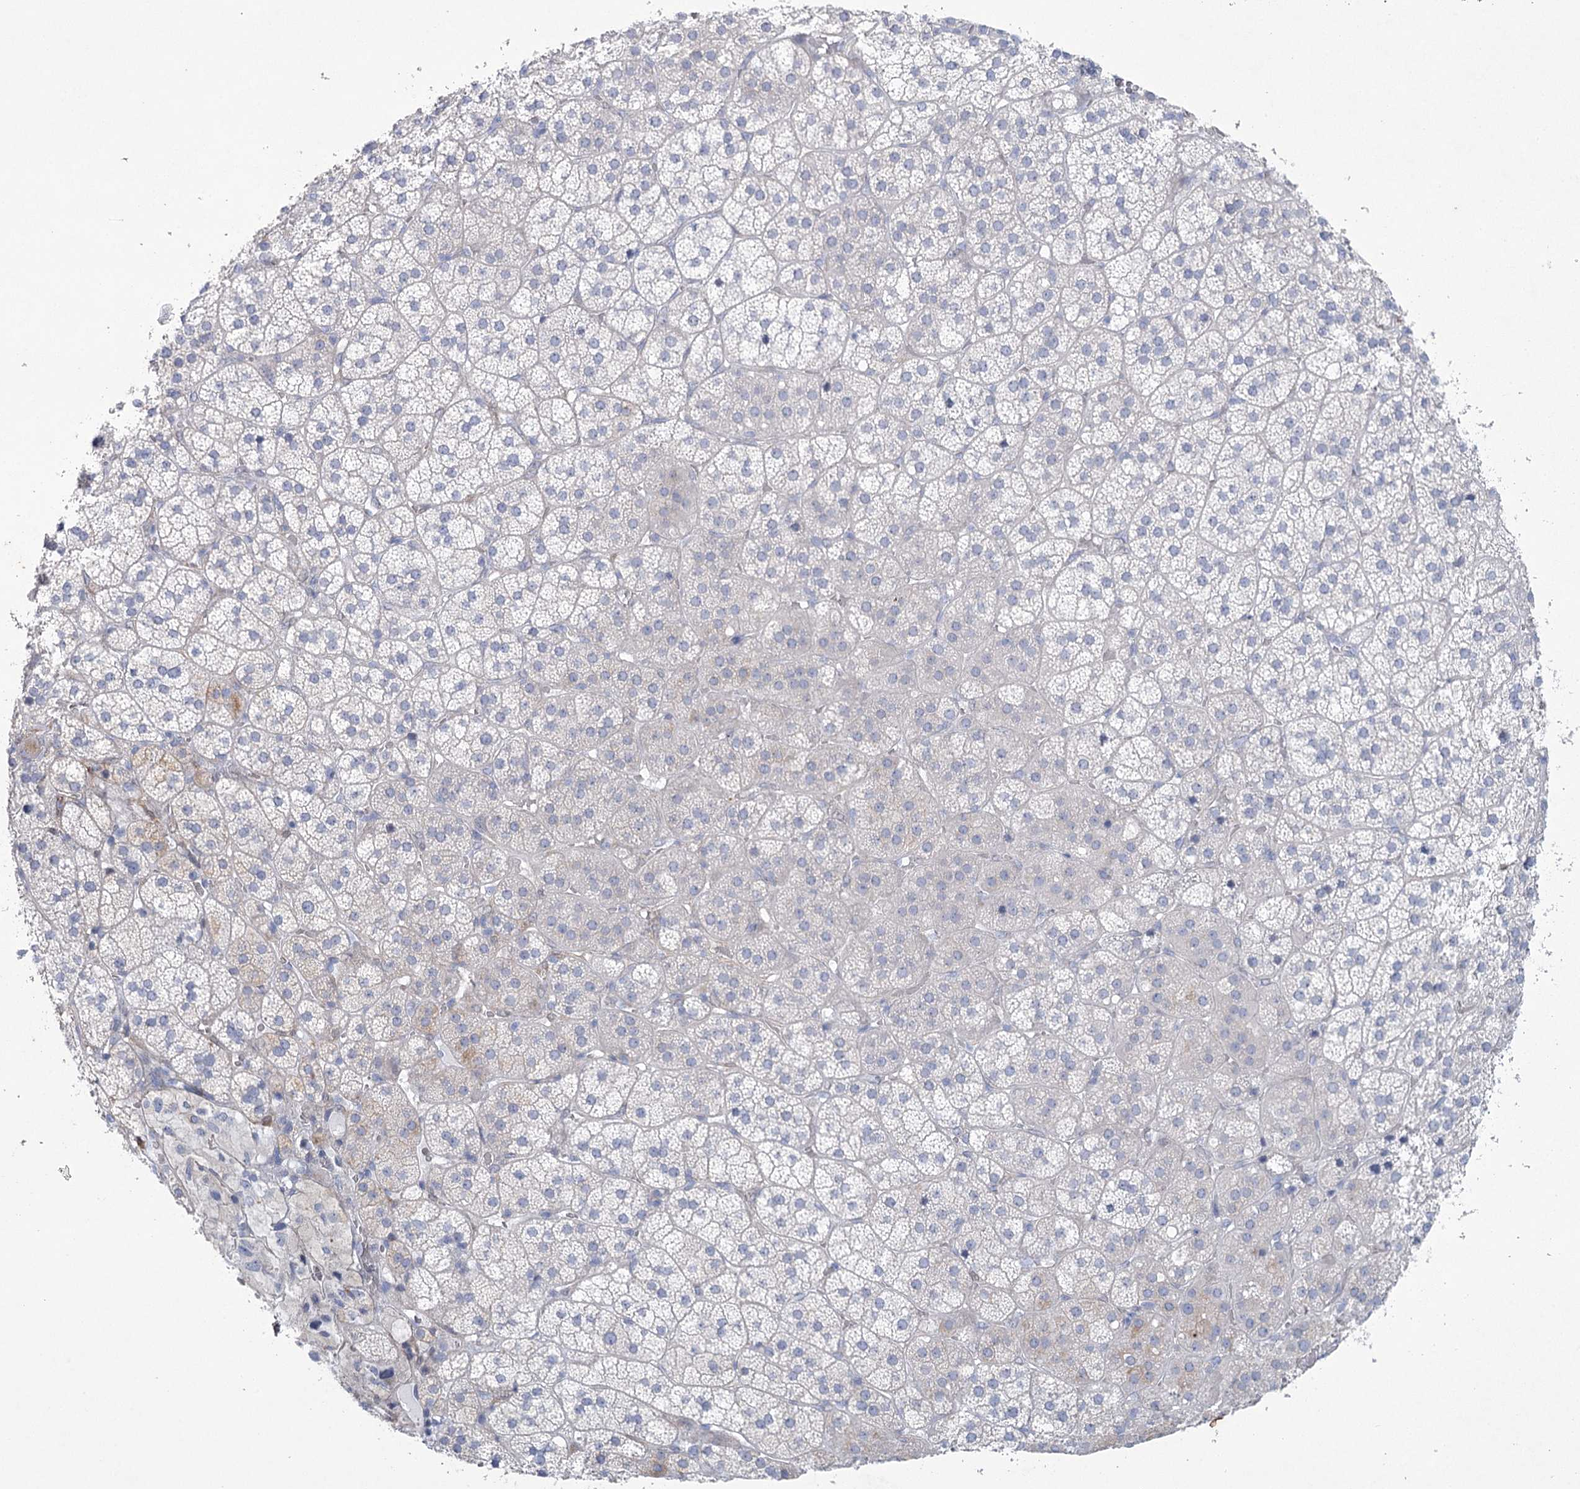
{"staining": {"intensity": "negative", "quantity": "none", "location": "none"}, "tissue": "adrenal gland", "cell_type": "Glandular cells", "image_type": "normal", "snomed": [{"axis": "morphology", "description": "Normal tissue, NOS"}, {"axis": "topography", "description": "Adrenal gland"}], "caption": "DAB immunohistochemical staining of normal adrenal gland reveals no significant positivity in glandular cells.", "gene": "CCDC88A", "patient": {"sex": "female", "age": 44}}